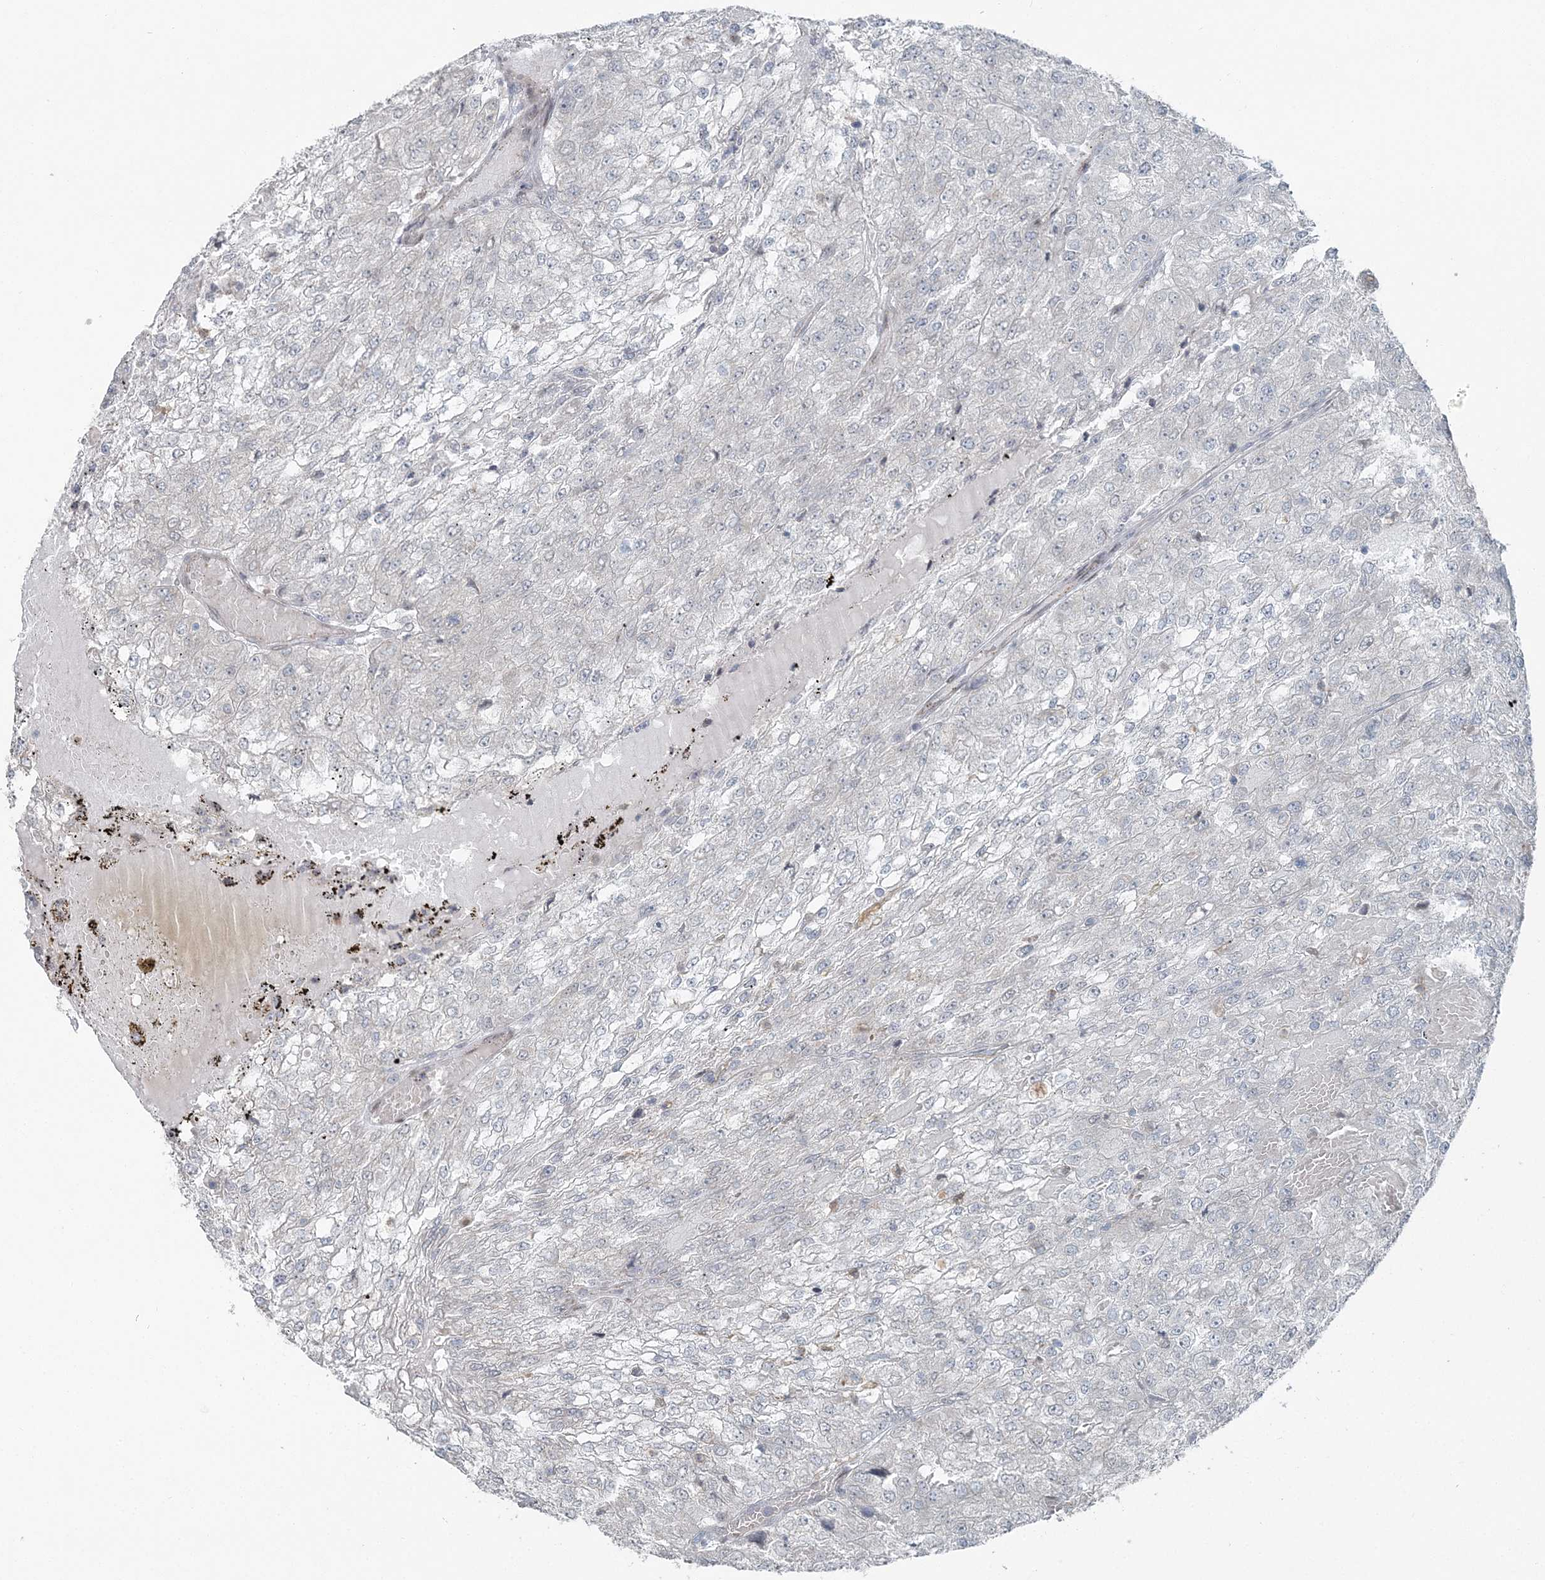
{"staining": {"intensity": "negative", "quantity": "none", "location": "none"}, "tissue": "renal cancer", "cell_type": "Tumor cells", "image_type": "cancer", "snomed": [{"axis": "morphology", "description": "Adenocarcinoma, NOS"}, {"axis": "topography", "description": "Kidney"}], "caption": "An immunohistochemistry micrograph of renal adenocarcinoma is shown. There is no staining in tumor cells of renal adenocarcinoma.", "gene": "FBXL17", "patient": {"sex": "female", "age": 54}}